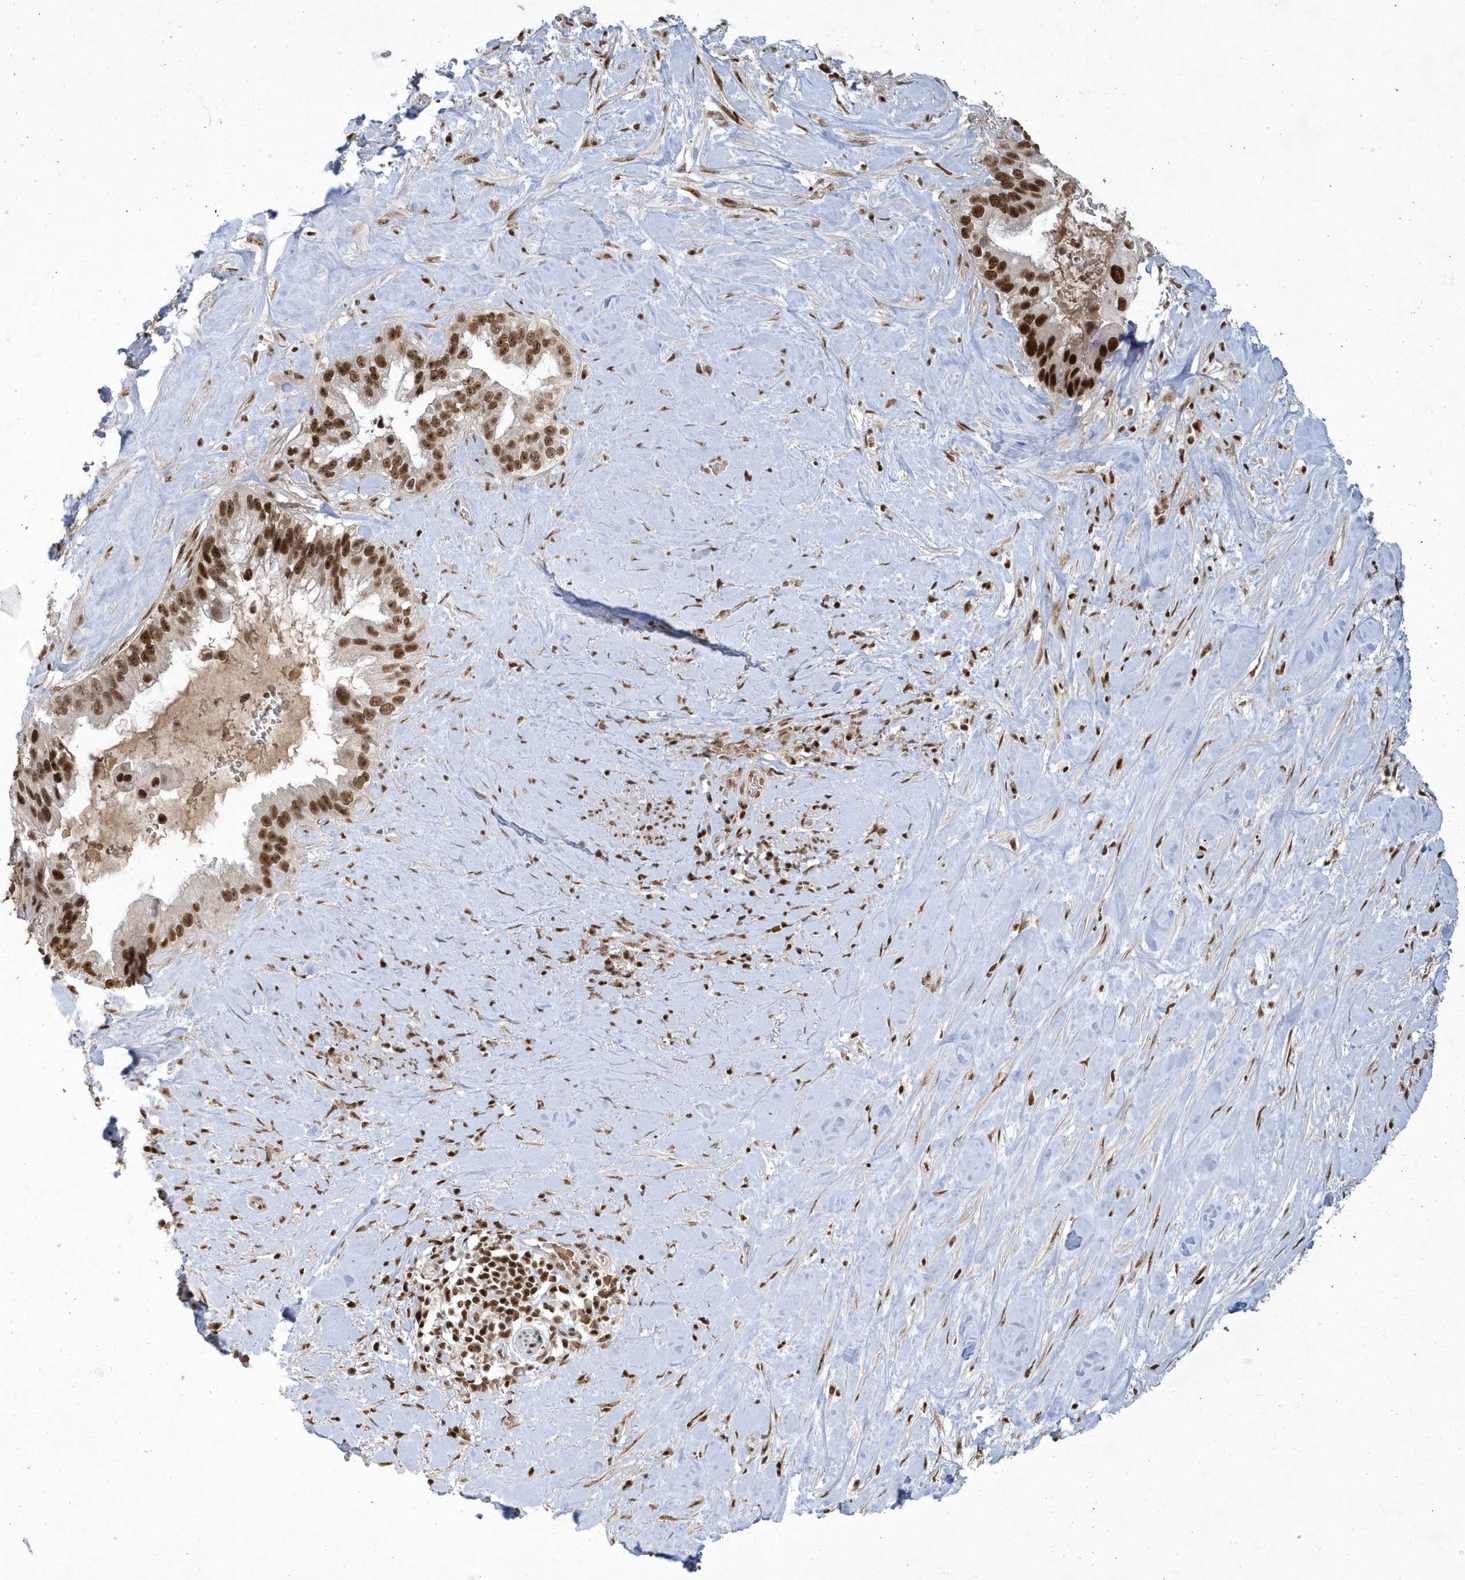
{"staining": {"intensity": "strong", "quantity": ">75%", "location": "nuclear"}, "tissue": "pancreatic cancer", "cell_type": "Tumor cells", "image_type": "cancer", "snomed": [{"axis": "morphology", "description": "Inflammation, NOS"}, {"axis": "morphology", "description": "Adenocarcinoma, NOS"}, {"axis": "topography", "description": "Pancreas"}], "caption": "Pancreatic cancer stained with a protein marker reveals strong staining in tumor cells.", "gene": "PPIL2", "patient": {"sex": "female", "age": 56}}